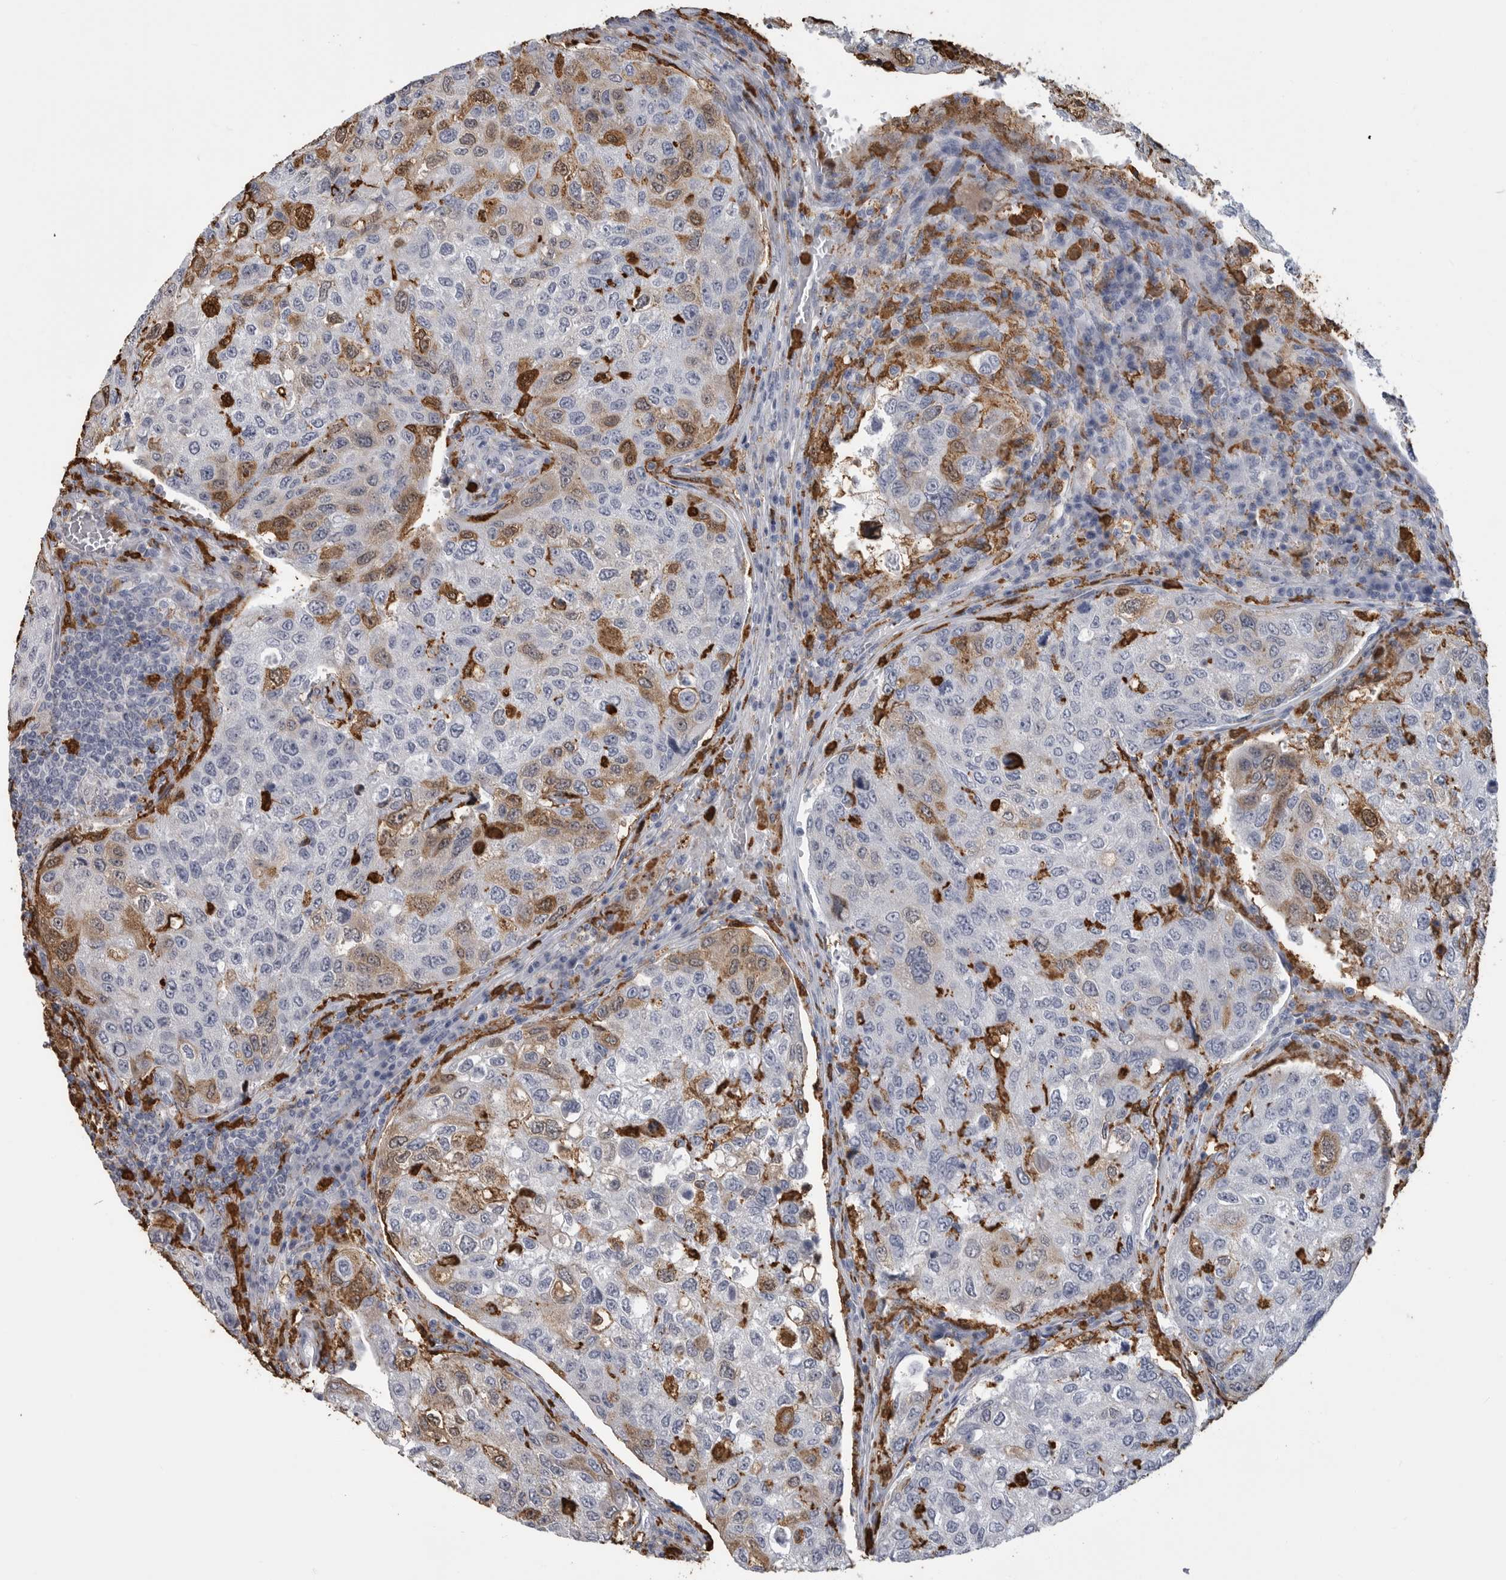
{"staining": {"intensity": "weak", "quantity": "<25%", "location": "cytoplasmic/membranous,nuclear"}, "tissue": "urothelial cancer", "cell_type": "Tumor cells", "image_type": "cancer", "snomed": [{"axis": "morphology", "description": "Urothelial carcinoma, High grade"}, {"axis": "topography", "description": "Lymph node"}, {"axis": "topography", "description": "Urinary bladder"}], "caption": "Tumor cells are negative for brown protein staining in urothelial cancer.", "gene": "CYB561D1", "patient": {"sex": "male", "age": 51}}